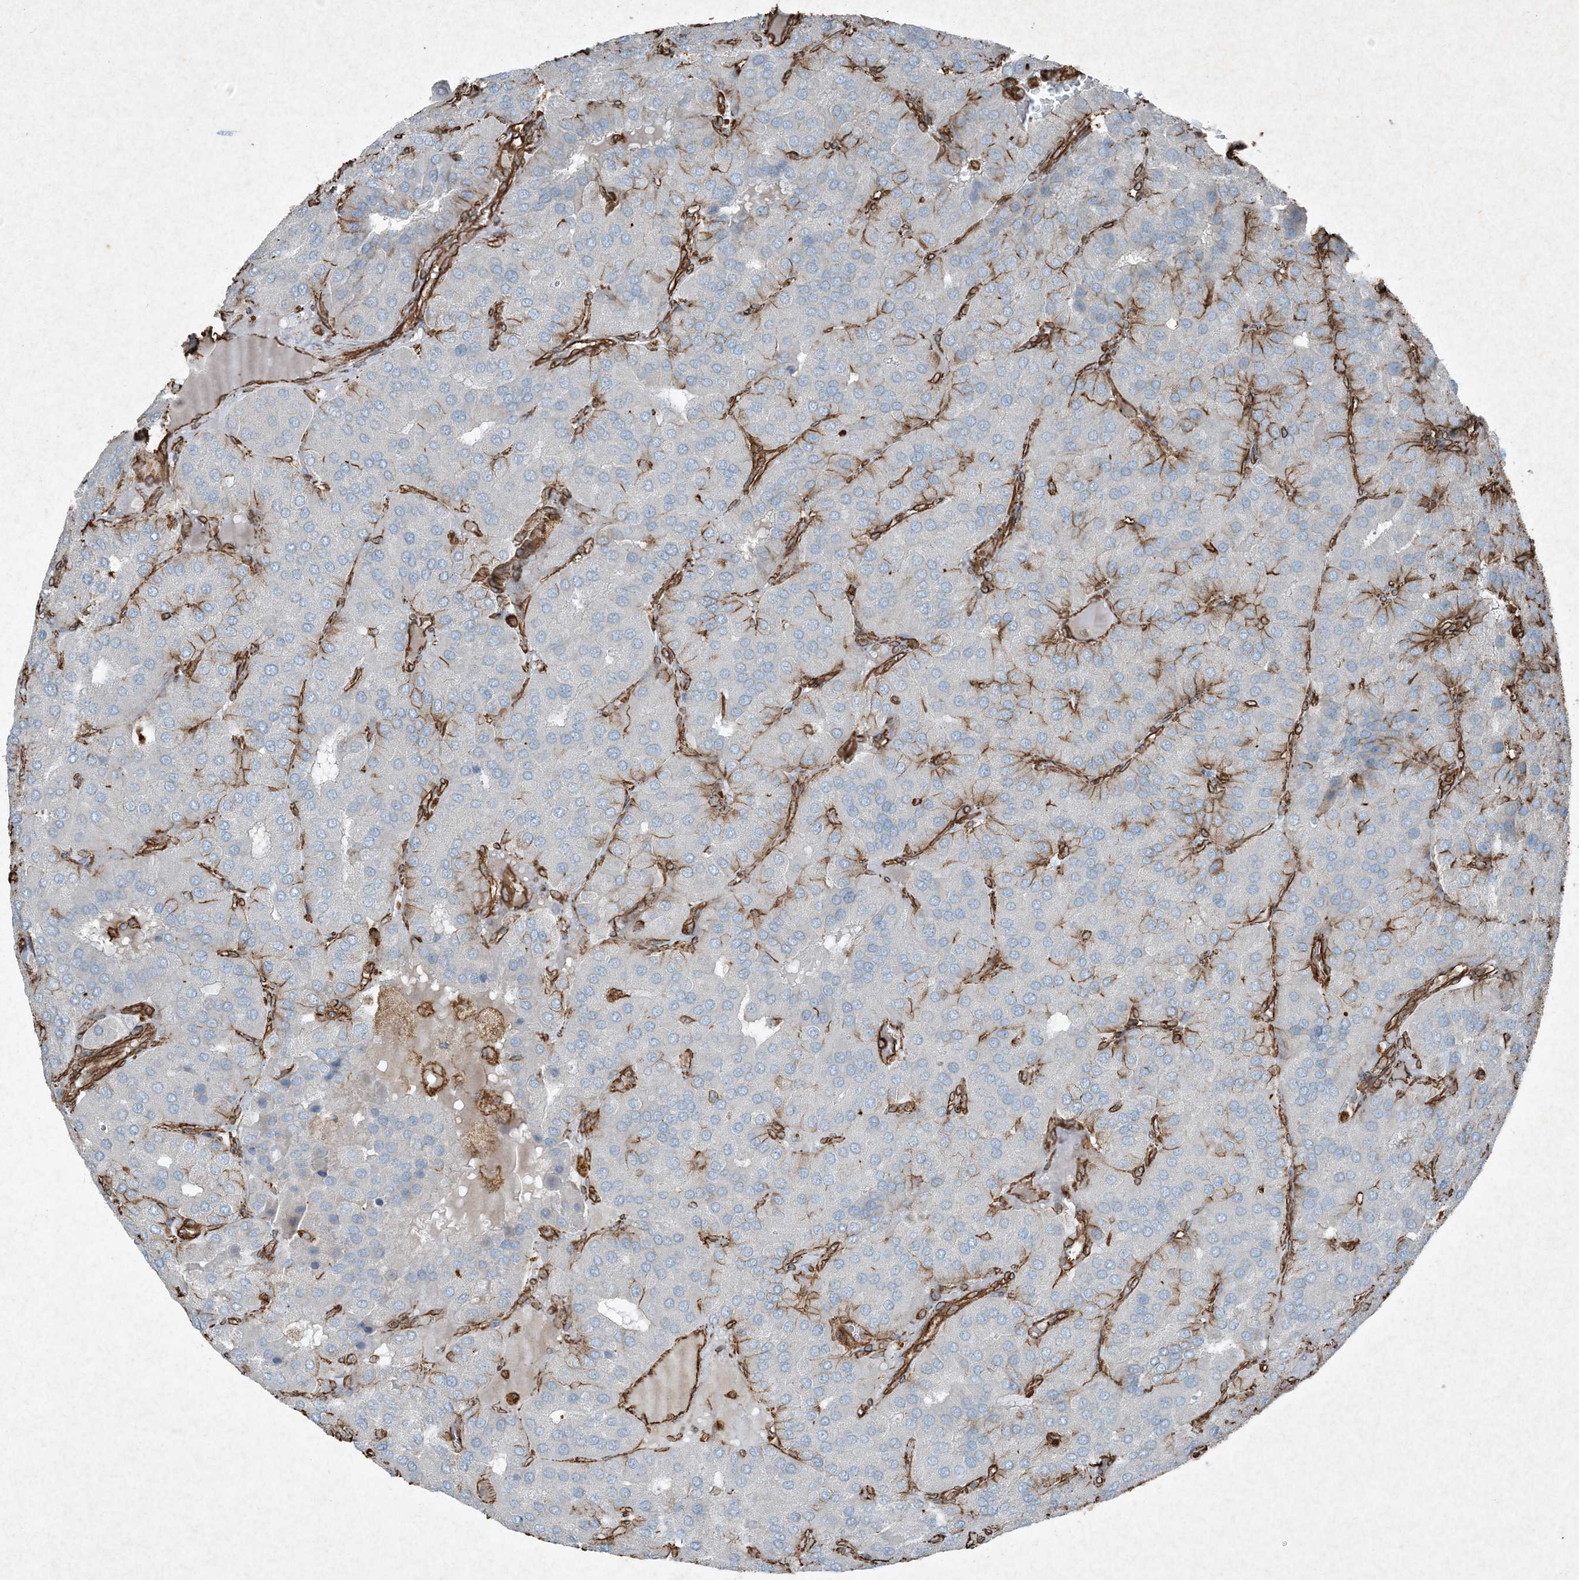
{"staining": {"intensity": "moderate", "quantity": "<25%", "location": "cytoplasmic/membranous"}, "tissue": "parathyroid gland", "cell_type": "Glandular cells", "image_type": "normal", "snomed": [{"axis": "morphology", "description": "Normal tissue, NOS"}, {"axis": "morphology", "description": "Adenoma, NOS"}, {"axis": "topography", "description": "Parathyroid gland"}], "caption": "Brown immunohistochemical staining in unremarkable human parathyroid gland displays moderate cytoplasmic/membranous staining in approximately <25% of glandular cells.", "gene": "RYK", "patient": {"sex": "female", "age": 86}}